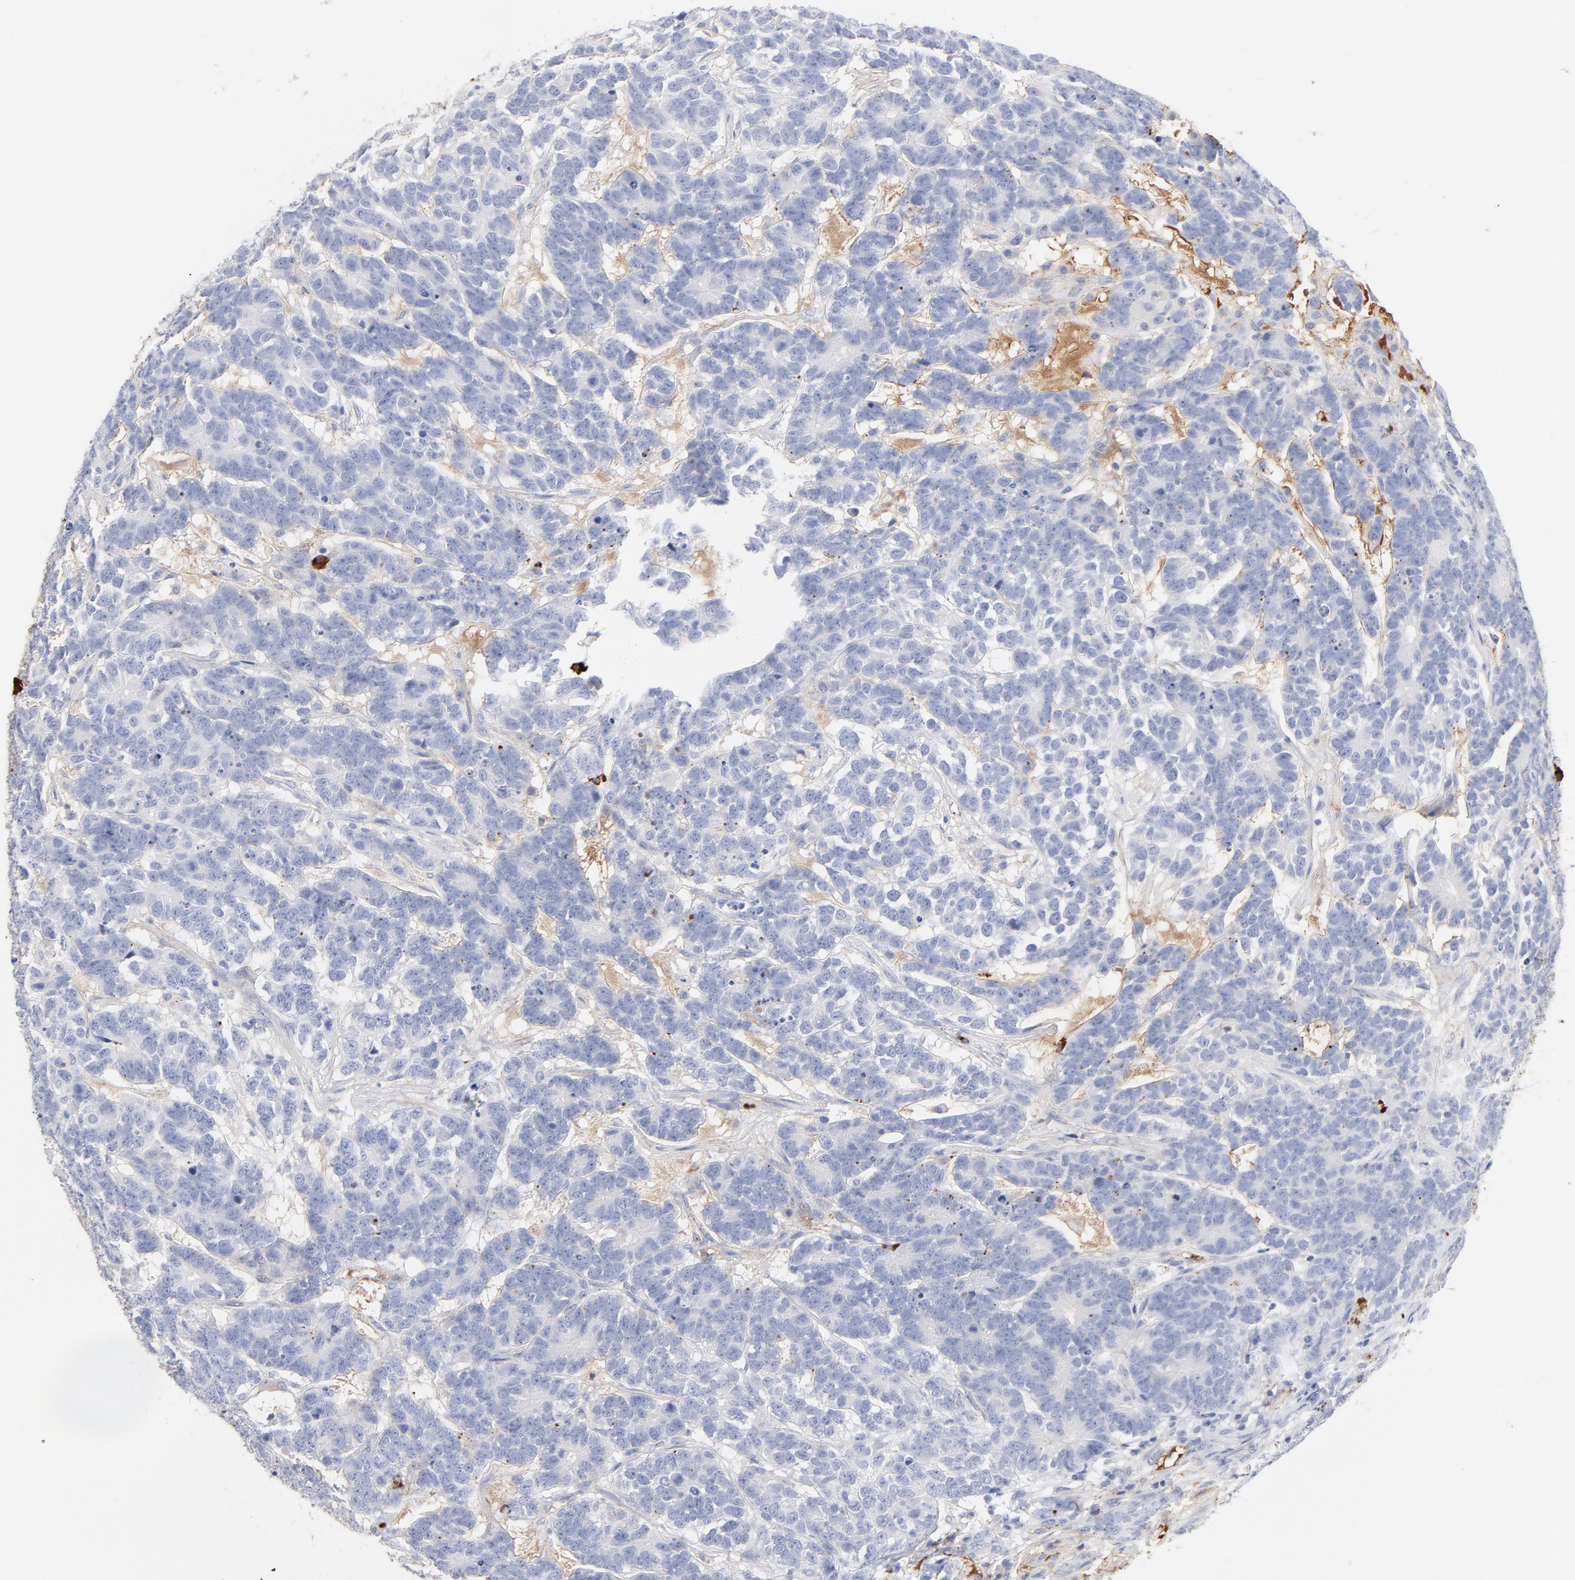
{"staining": {"intensity": "negative", "quantity": "none", "location": "none"}, "tissue": "testis cancer", "cell_type": "Tumor cells", "image_type": "cancer", "snomed": [{"axis": "morphology", "description": "Carcinoma, Embryonal, NOS"}, {"axis": "topography", "description": "Testis"}], "caption": "Protein analysis of testis cancer (embryonal carcinoma) demonstrates no significant staining in tumor cells.", "gene": "PLAT", "patient": {"sex": "male", "age": 26}}